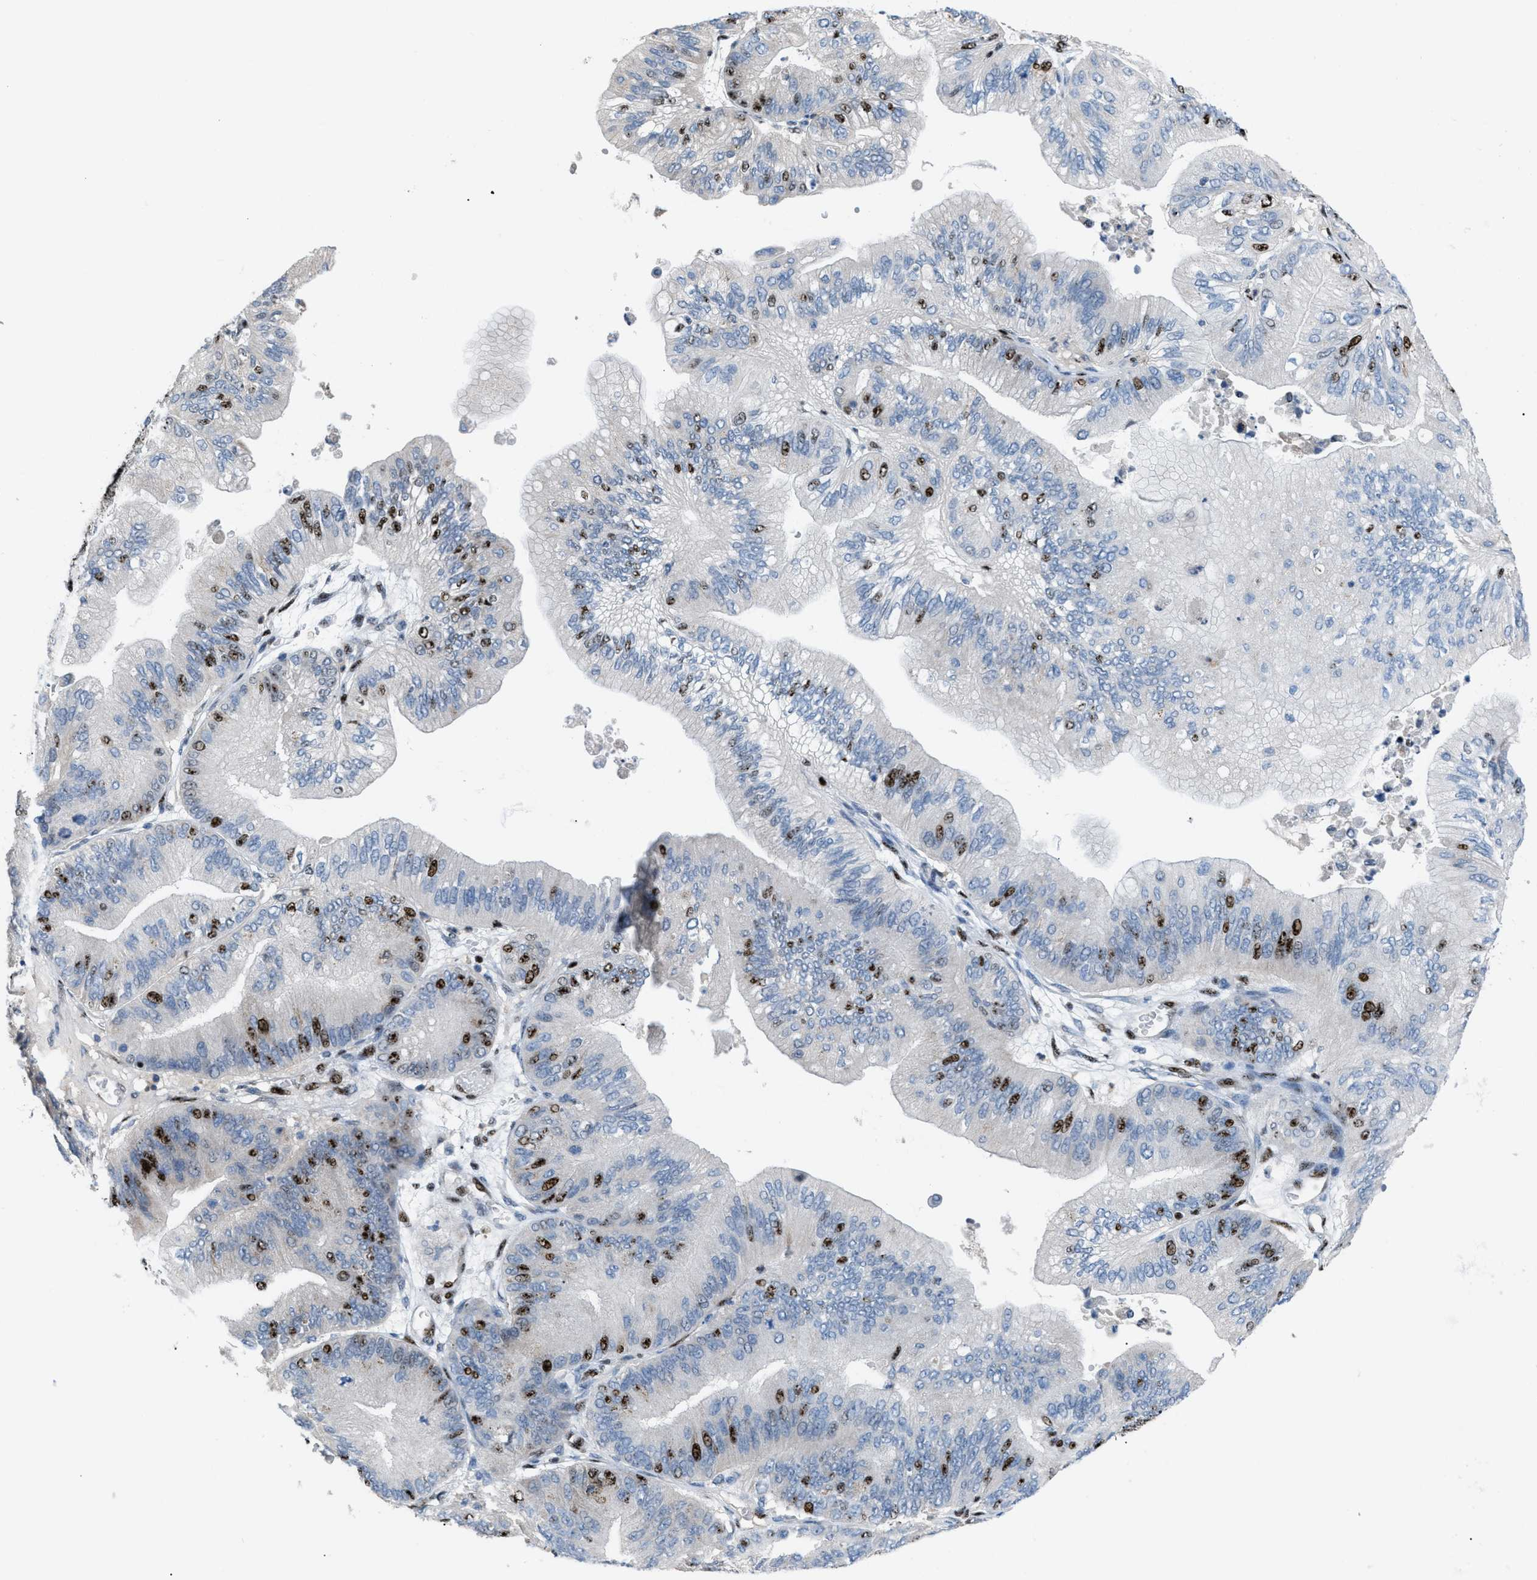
{"staining": {"intensity": "strong", "quantity": "25%-75%", "location": "nuclear"}, "tissue": "ovarian cancer", "cell_type": "Tumor cells", "image_type": "cancer", "snomed": [{"axis": "morphology", "description": "Cystadenocarcinoma, mucinous, NOS"}, {"axis": "topography", "description": "Ovary"}], "caption": "Tumor cells display high levels of strong nuclear staining in about 25%-75% of cells in human mucinous cystadenocarcinoma (ovarian).", "gene": "CDR2", "patient": {"sex": "female", "age": 61}}